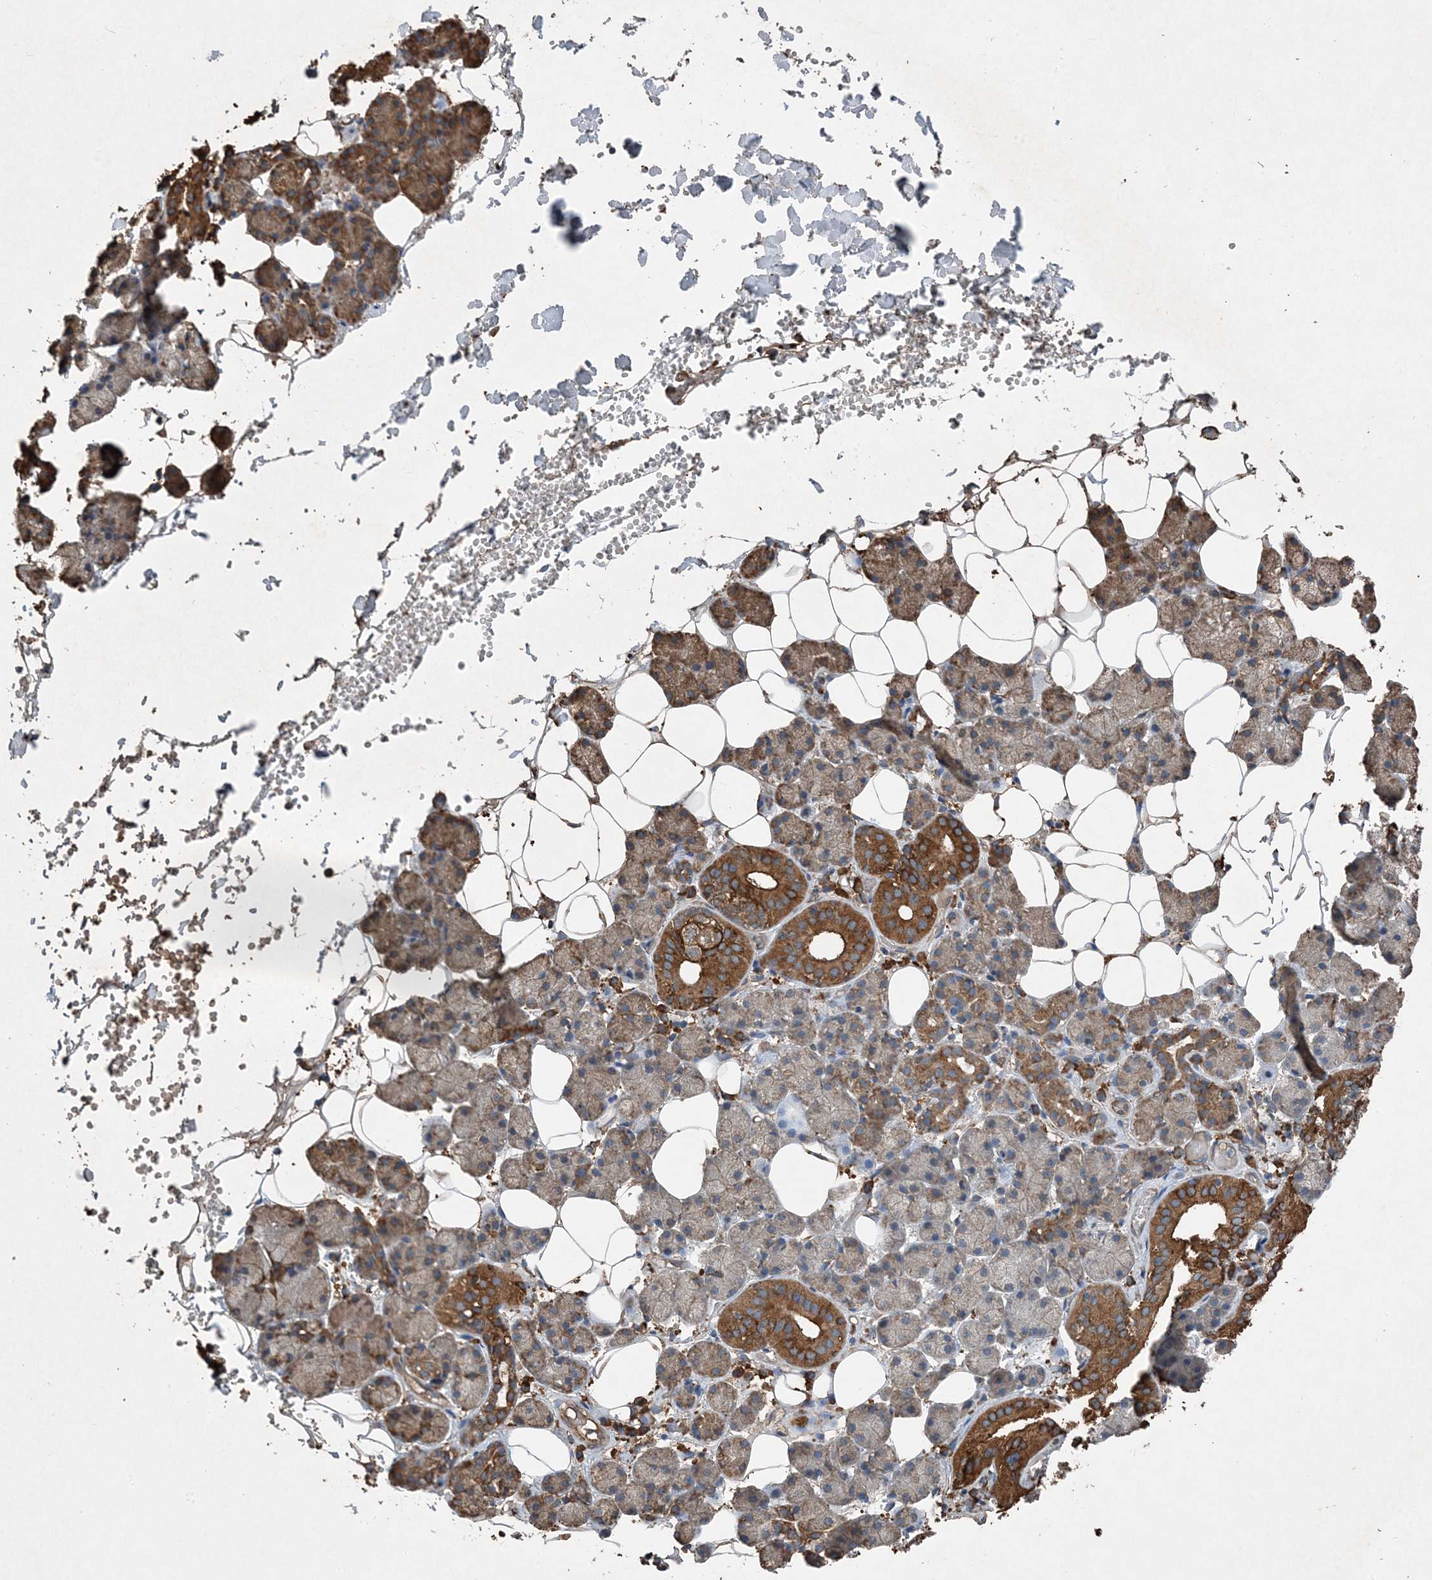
{"staining": {"intensity": "strong", "quantity": ">75%", "location": "cytoplasmic/membranous"}, "tissue": "salivary gland", "cell_type": "Glandular cells", "image_type": "normal", "snomed": [{"axis": "morphology", "description": "Normal tissue, NOS"}, {"axis": "topography", "description": "Salivary gland"}], "caption": "The immunohistochemical stain highlights strong cytoplasmic/membranous expression in glandular cells of unremarkable salivary gland. The staining was performed using DAB to visualize the protein expression in brown, while the nuclei were stained in blue with hematoxylin (Magnification: 20x).", "gene": "PDIA6", "patient": {"sex": "female", "age": 33}}